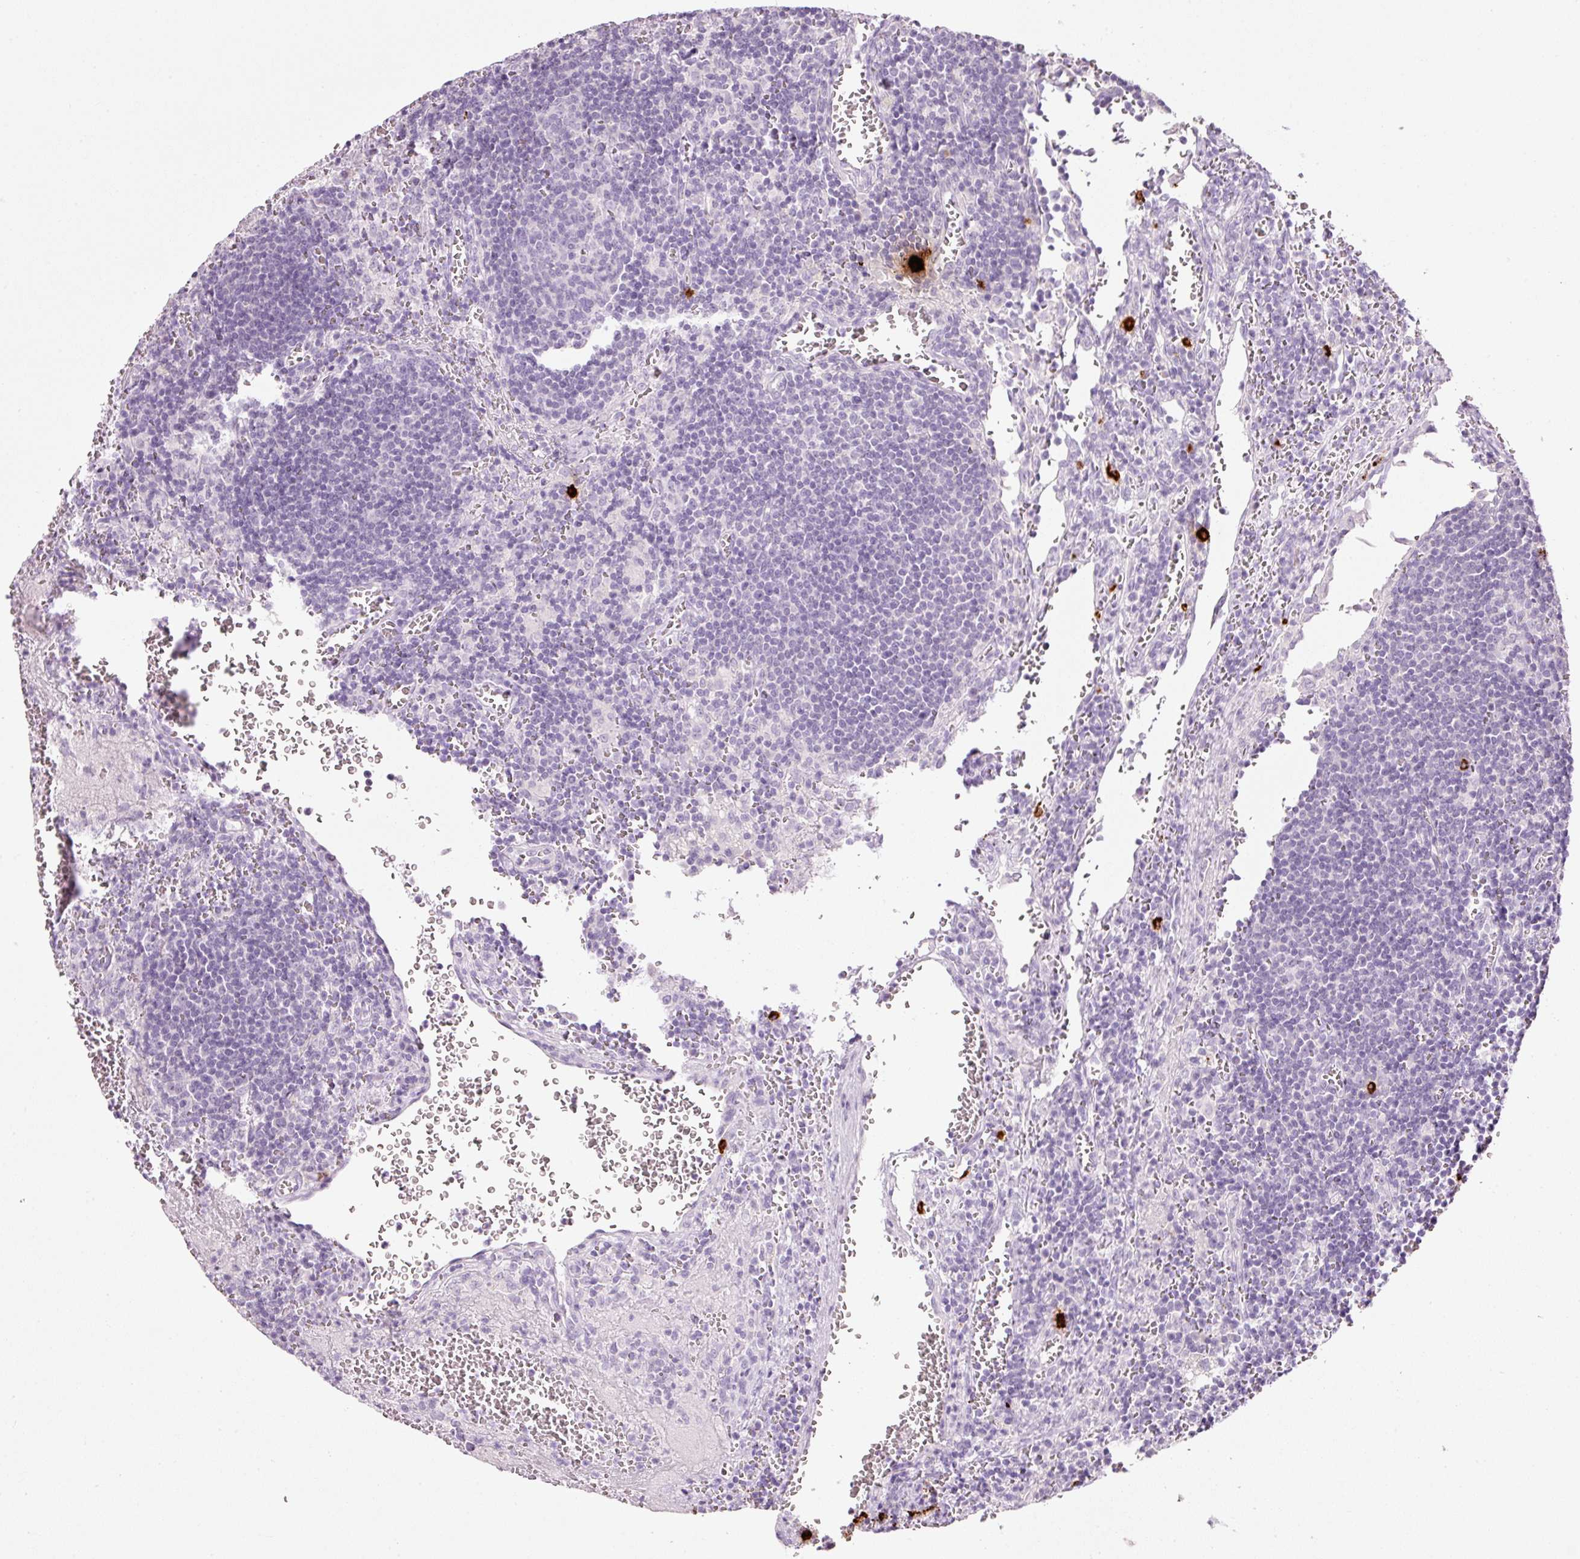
{"staining": {"intensity": "negative", "quantity": "none", "location": "none"}, "tissue": "lymph node", "cell_type": "Germinal center cells", "image_type": "normal", "snomed": [{"axis": "morphology", "description": "Normal tissue, NOS"}, {"axis": "topography", "description": "Lymph node"}], "caption": "A high-resolution micrograph shows immunohistochemistry staining of unremarkable lymph node, which reveals no significant expression in germinal center cells. Brightfield microscopy of immunohistochemistry (IHC) stained with DAB (brown) and hematoxylin (blue), captured at high magnification.", "gene": "CMA1", "patient": {"sex": "male", "age": 50}}